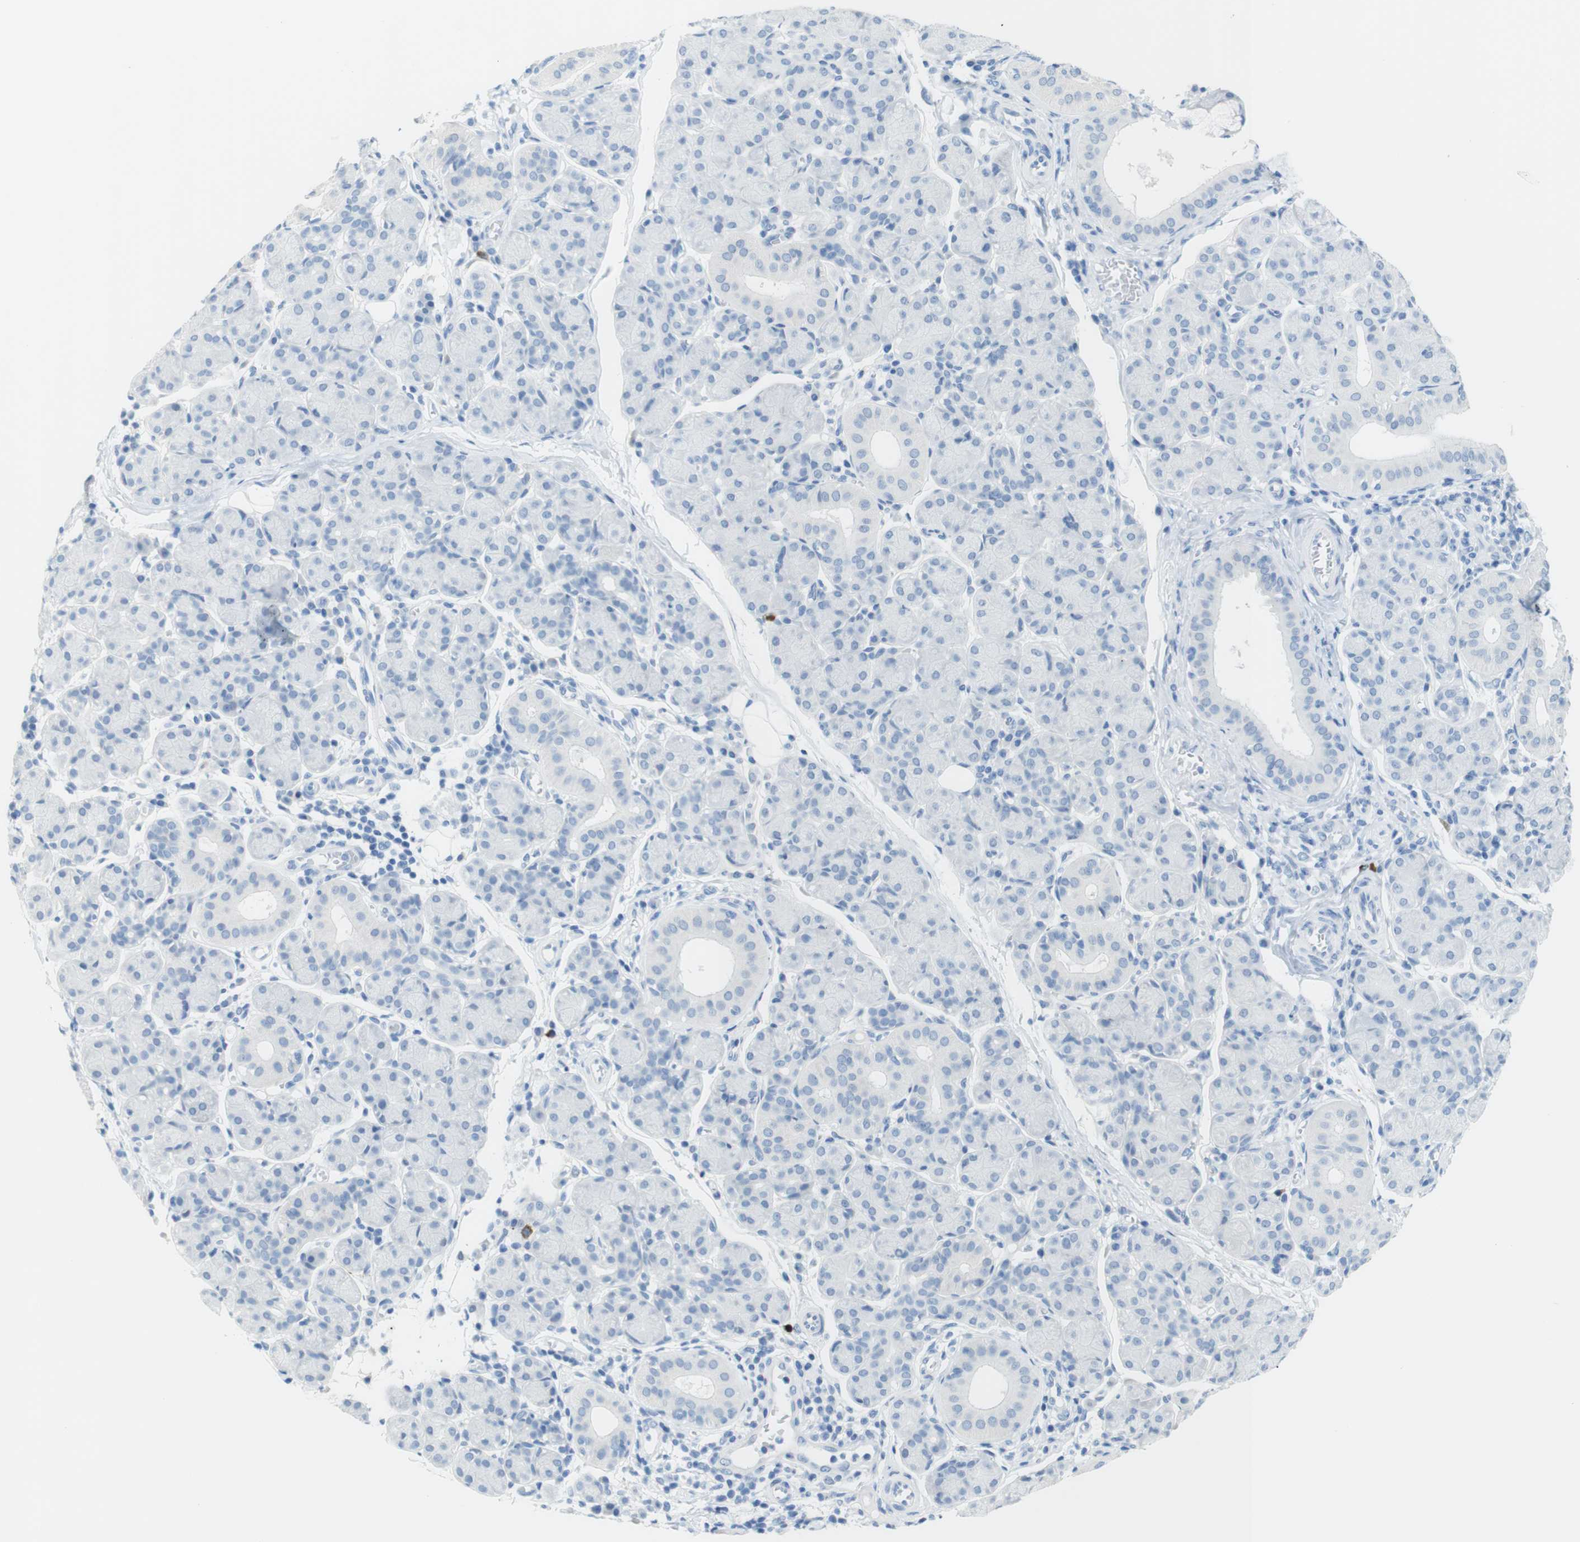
{"staining": {"intensity": "negative", "quantity": "none", "location": "none"}, "tissue": "salivary gland", "cell_type": "Glandular cells", "image_type": "normal", "snomed": [{"axis": "morphology", "description": "Normal tissue, NOS"}, {"axis": "morphology", "description": "Inflammation, NOS"}, {"axis": "topography", "description": "Lymph node"}, {"axis": "topography", "description": "Salivary gland"}], "caption": "An image of salivary gland stained for a protein reveals no brown staining in glandular cells. The staining was performed using DAB to visualize the protein expression in brown, while the nuclei were stained in blue with hematoxylin (Magnification: 20x).", "gene": "OPN1SW", "patient": {"sex": "male", "age": 3}}